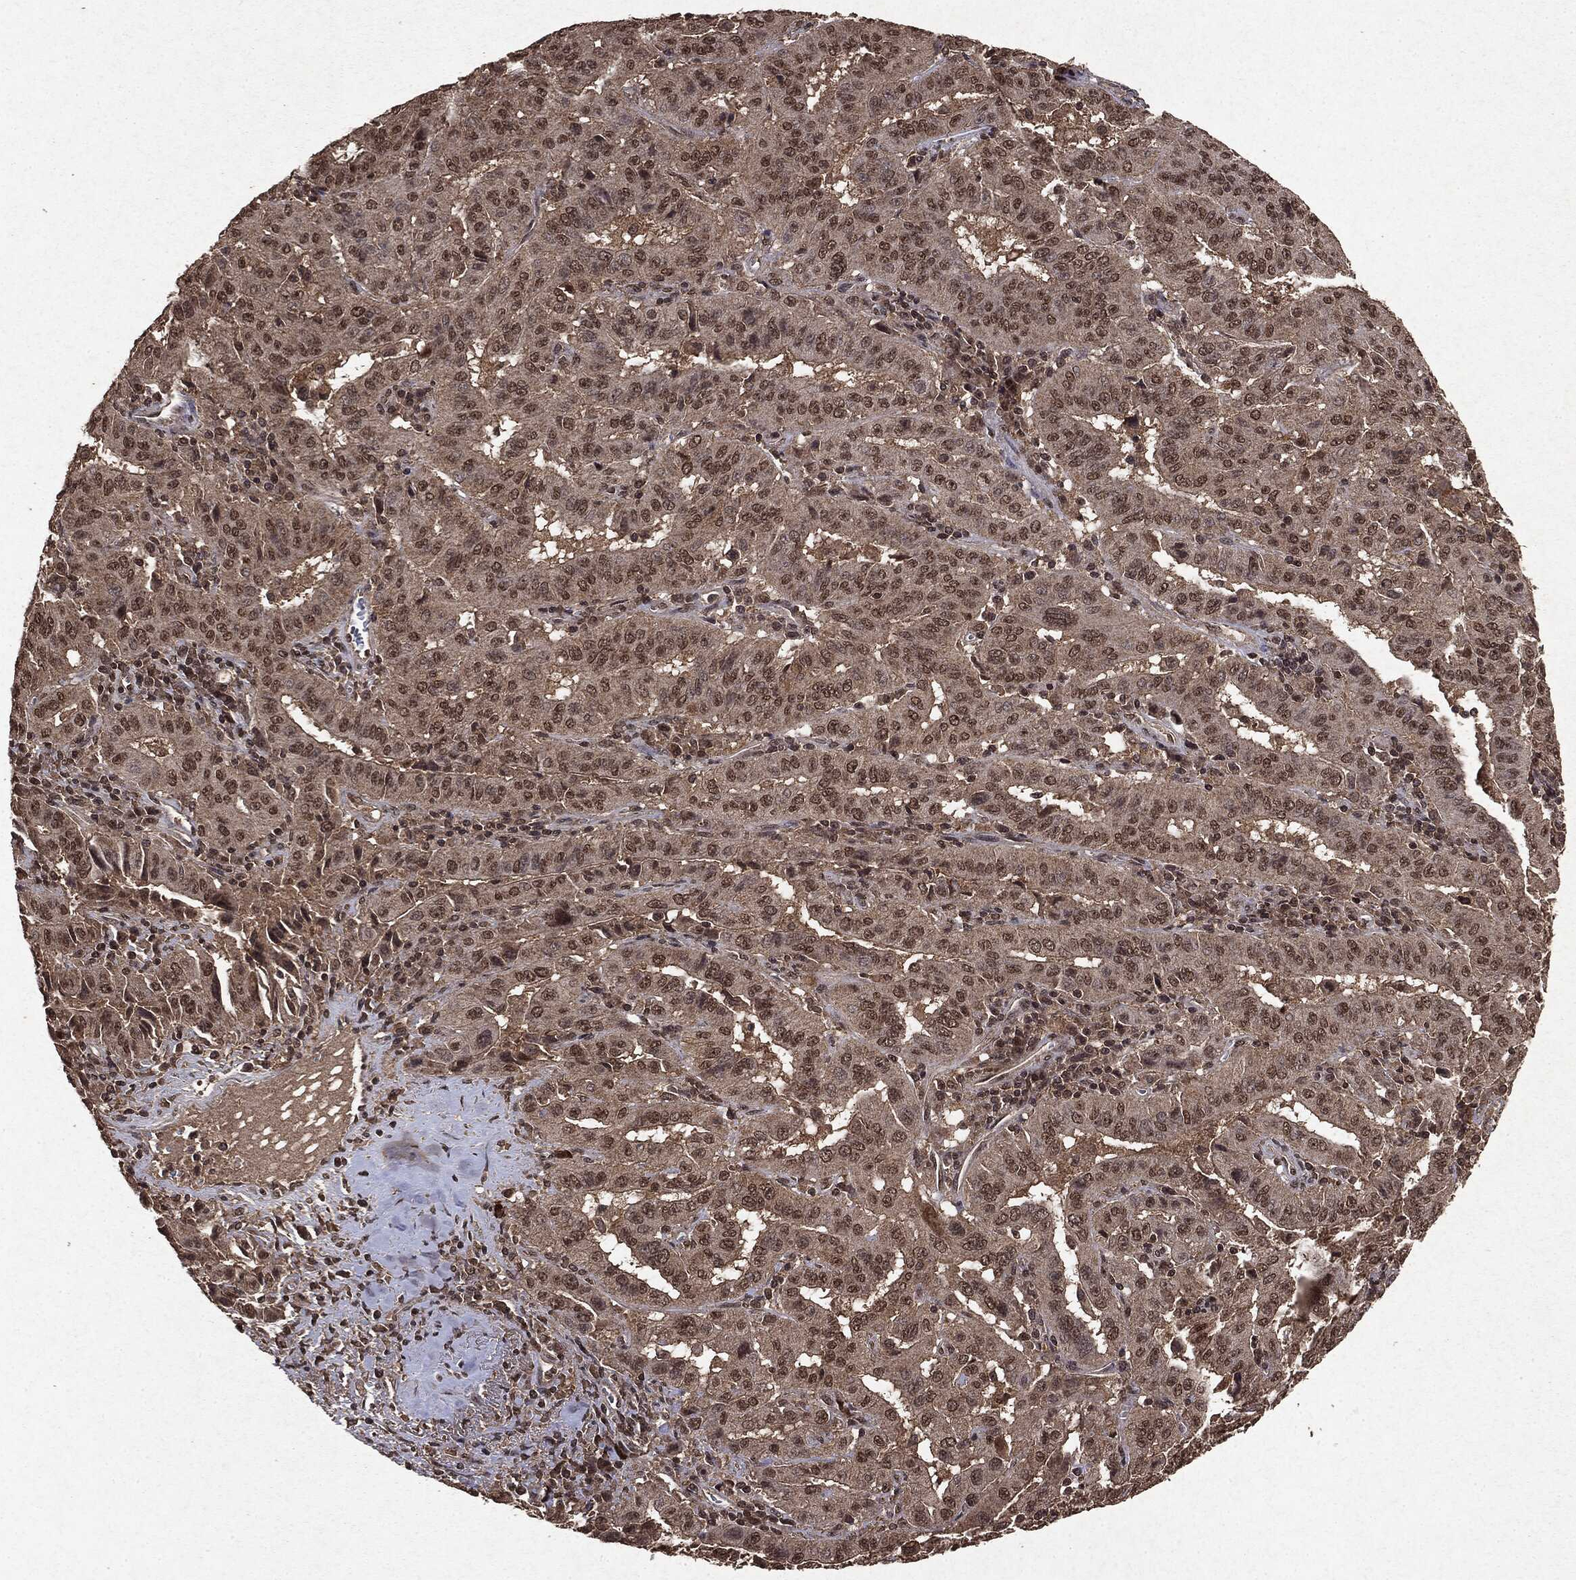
{"staining": {"intensity": "moderate", "quantity": ">75%", "location": "nuclear"}, "tissue": "pancreatic cancer", "cell_type": "Tumor cells", "image_type": "cancer", "snomed": [{"axis": "morphology", "description": "Adenocarcinoma, NOS"}, {"axis": "topography", "description": "Pancreas"}], "caption": "Pancreatic adenocarcinoma was stained to show a protein in brown. There is medium levels of moderate nuclear expression in approximately >75% of tumor cells. (Brightfield microscopy of DAB IHC at high magnification).", "gene": "PEBP1", "patient": {"sex": "male", "age": 63}}